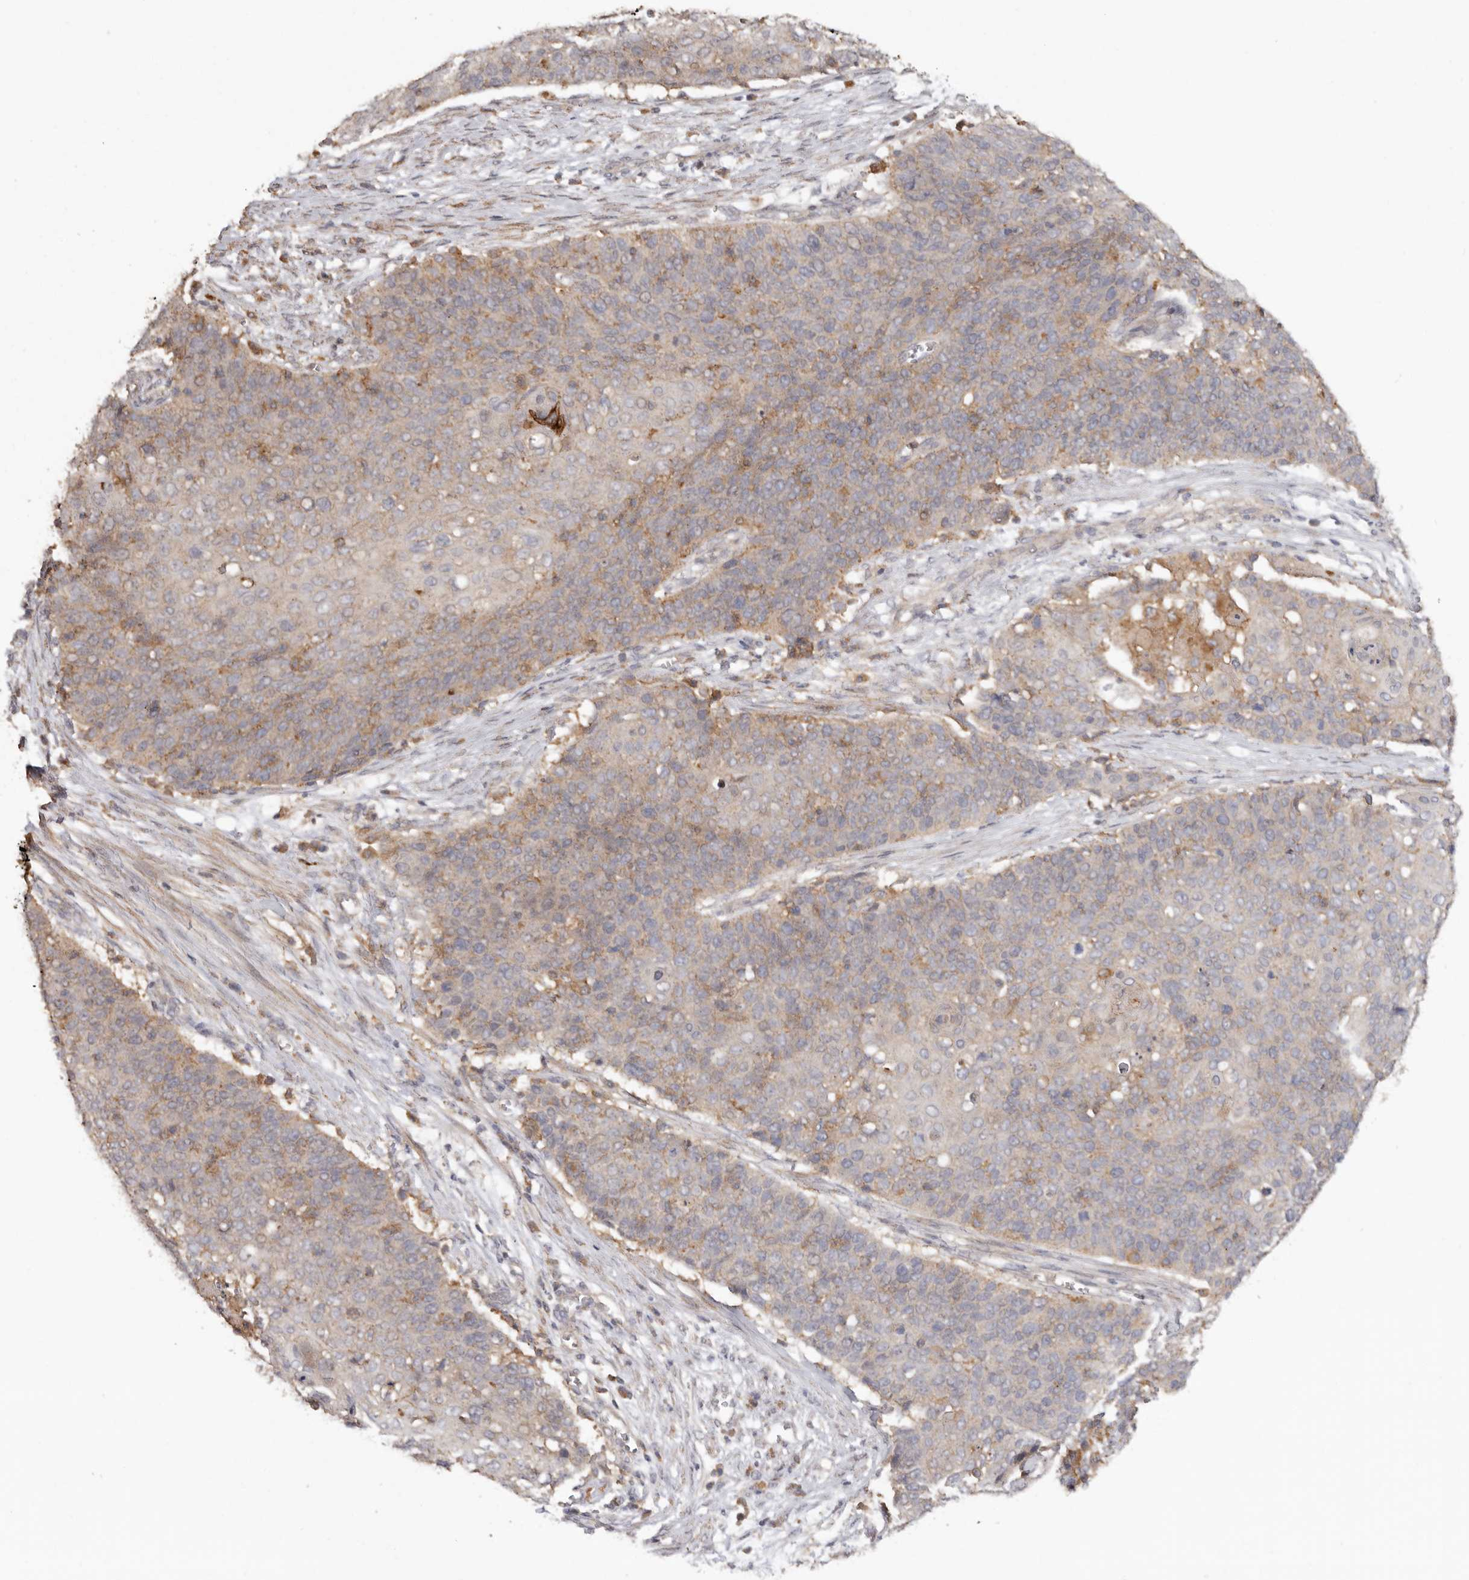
{"staining": {"intensity": "weak", "quantity": "<25%", "location": "cytoplasmic/membranous"}, "tissue": "cervical cancer", "cell_type": "Tumor cells", "image_type": "cancer", "snomed": [{"axis": "morphology", "description": "Squamous cell carcinoma, NOS"}, {"axis": "topography", "description": "Cervix"}], "caption": "IHC histopathology image of neoplastic tissue: cervical cancer stained with DAB displays no significant protein positivity in tumor cells.", "gene": "RWDD1", "patient": {"sex": "female", "age": 39}}